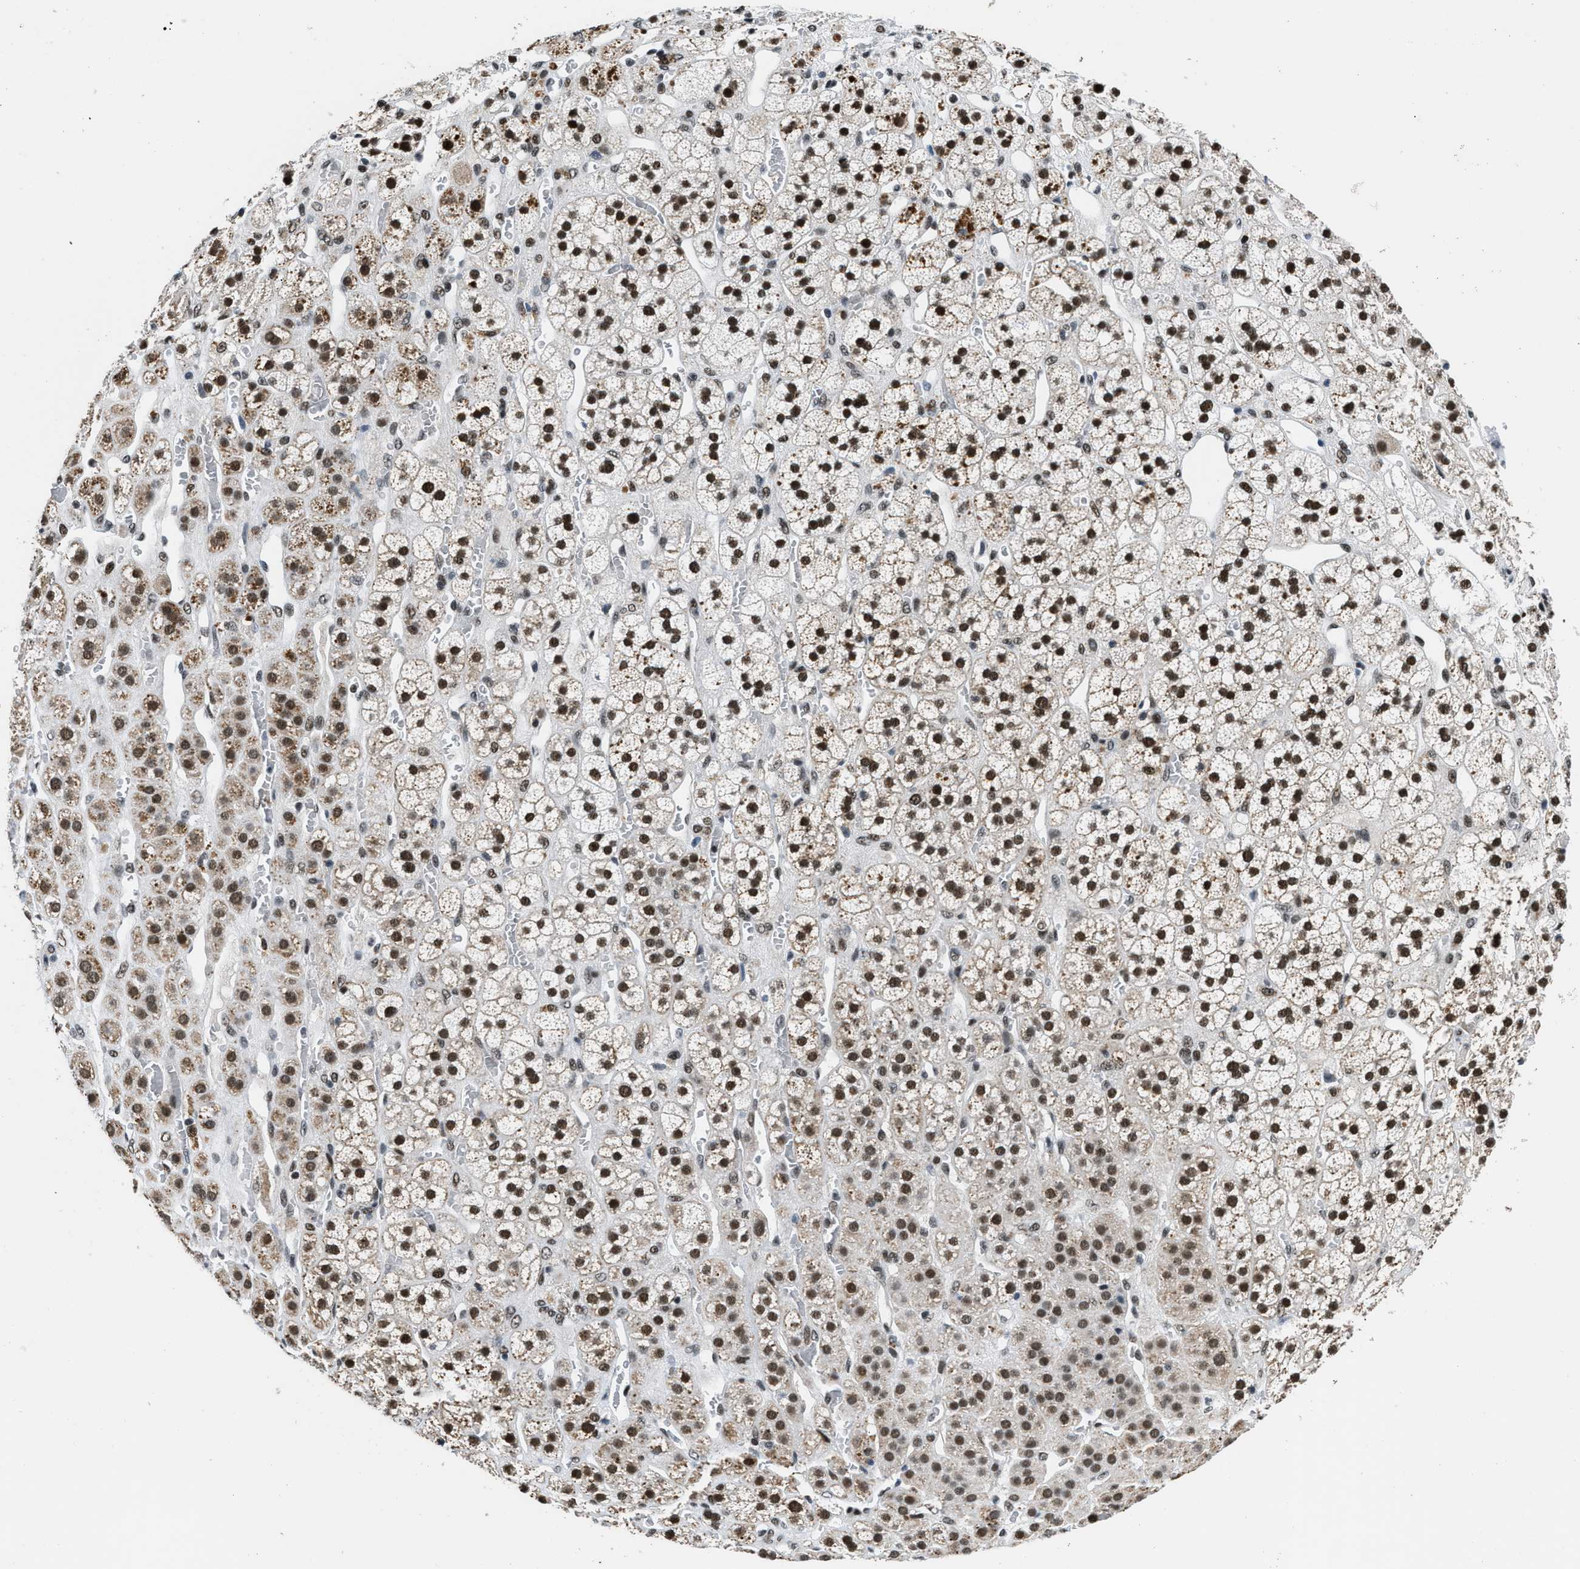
{"staining": {"intensity": "strong", "quantity": ">75%", "location": "cytoplasmic/membranous,nuclear"}, "tissue": "adrenal gland", "cell_type": "Glandular cells", "image_type": "normal", "snomed": [{"axis": "morphology", "description": "Normal tissue, NOS"}, {"axis": "topography", "description": "Adrenal gland"}], "caption": "High-power microscopy captured an immunohistochemistry image of normal adrenal gland, revealing strong cytoplasmic/membranous,nuclear staining in approximately >75% of glandular cells.", "gene": "KDM3B", "patient": {"sex": "male", "age": 56}}